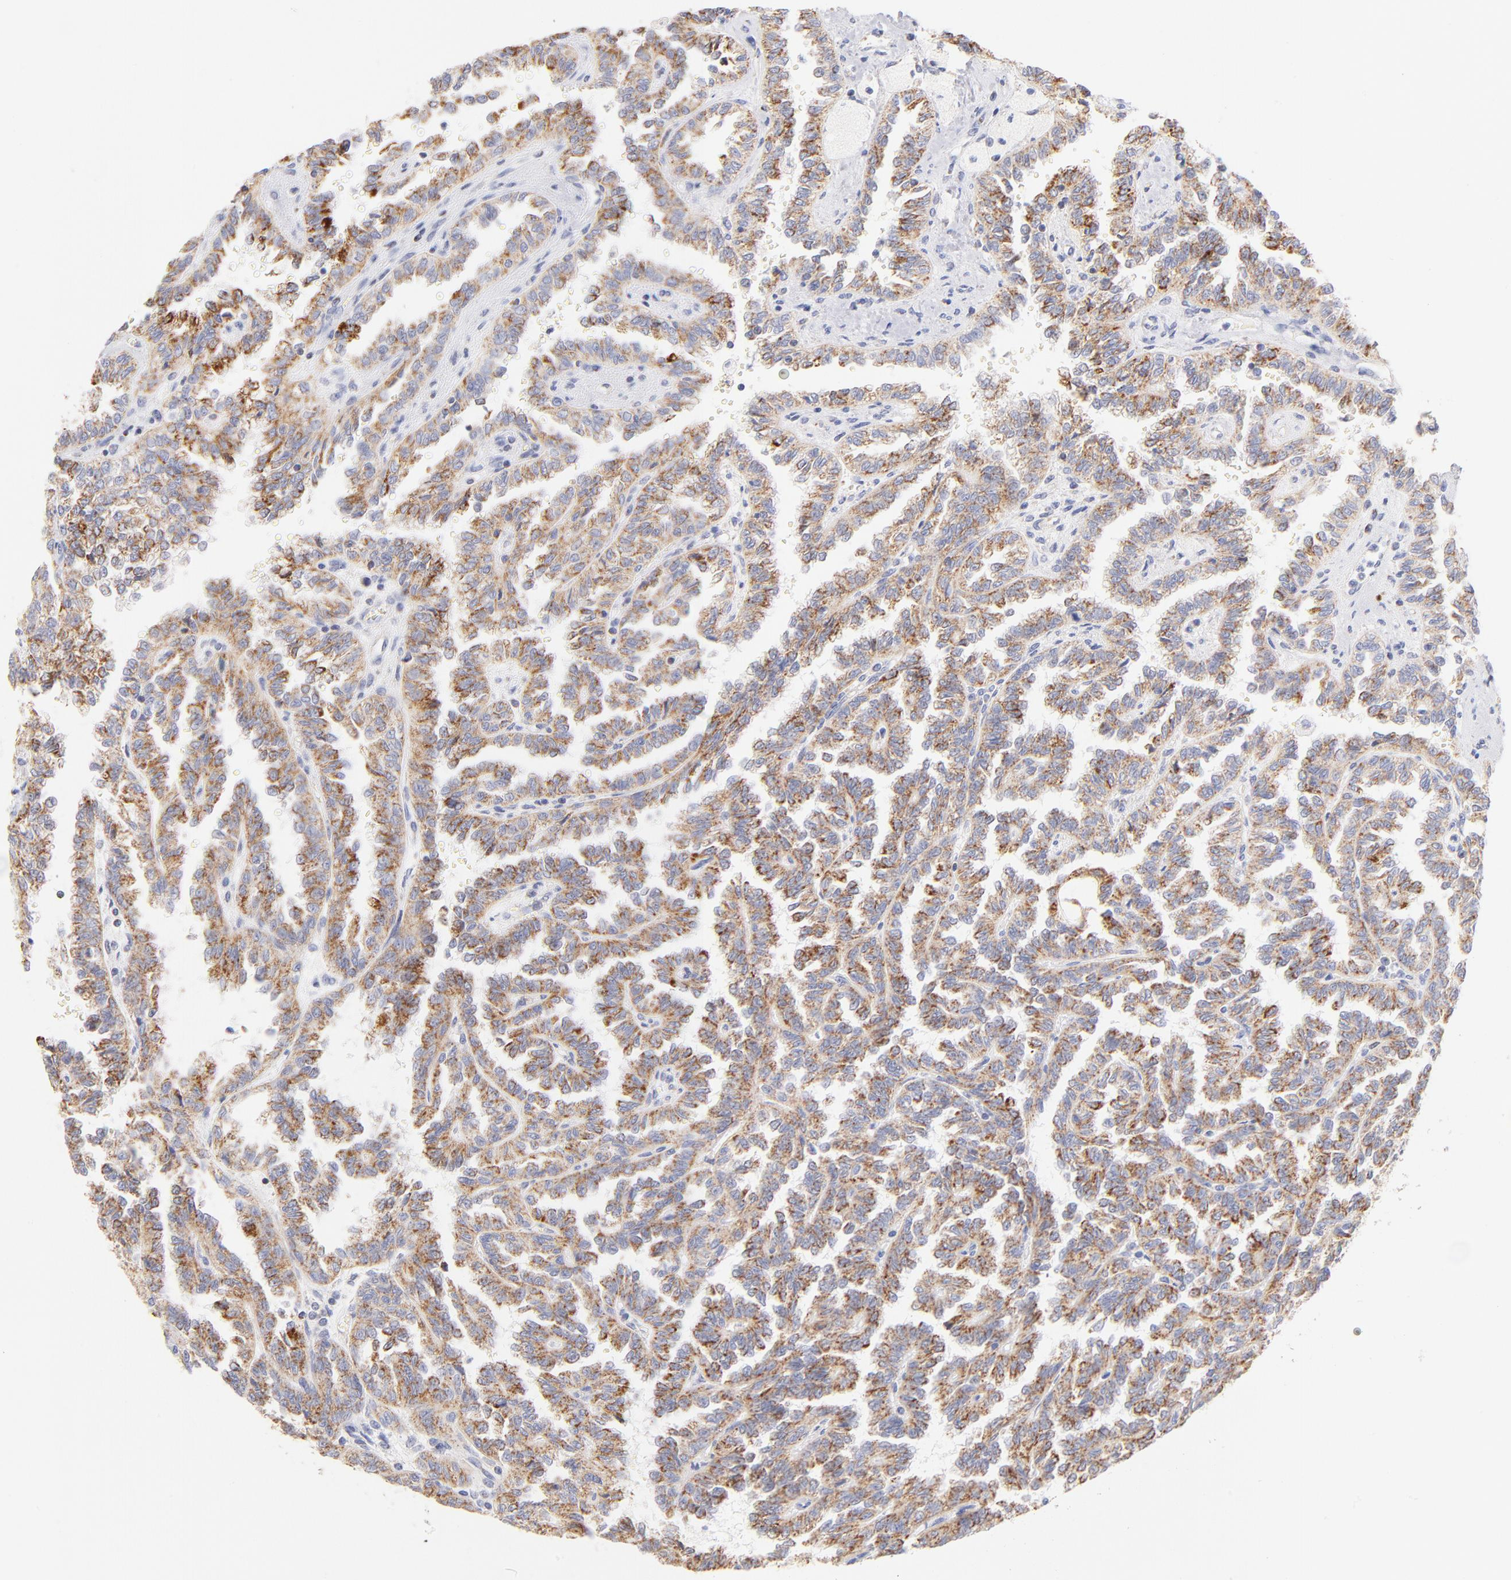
{"staining": {"intensity": "moderate", "quantity": ">75%", "location": "cytoplasmic/membranous"}, "tissue": "renal cancer", "cell_type": "Tumor cells", "image_type": "cancer", "snomed": [{"axis": "morphology", "description": "Inflammation, NOS"}, {"axis": "morphology", "description": "Adenocarcinoma, NOS"}, {"axis": "topography", "description": "Kidney"}], "caption": "A high-resolution image shows IHC staining of renal adenocarcinoma, which displays moderate cytoplasmic/membranous staining in approximately >75% of tumor cells.", "gene": "AIFM1", "patient": {"sex": "male", "age": 68}}